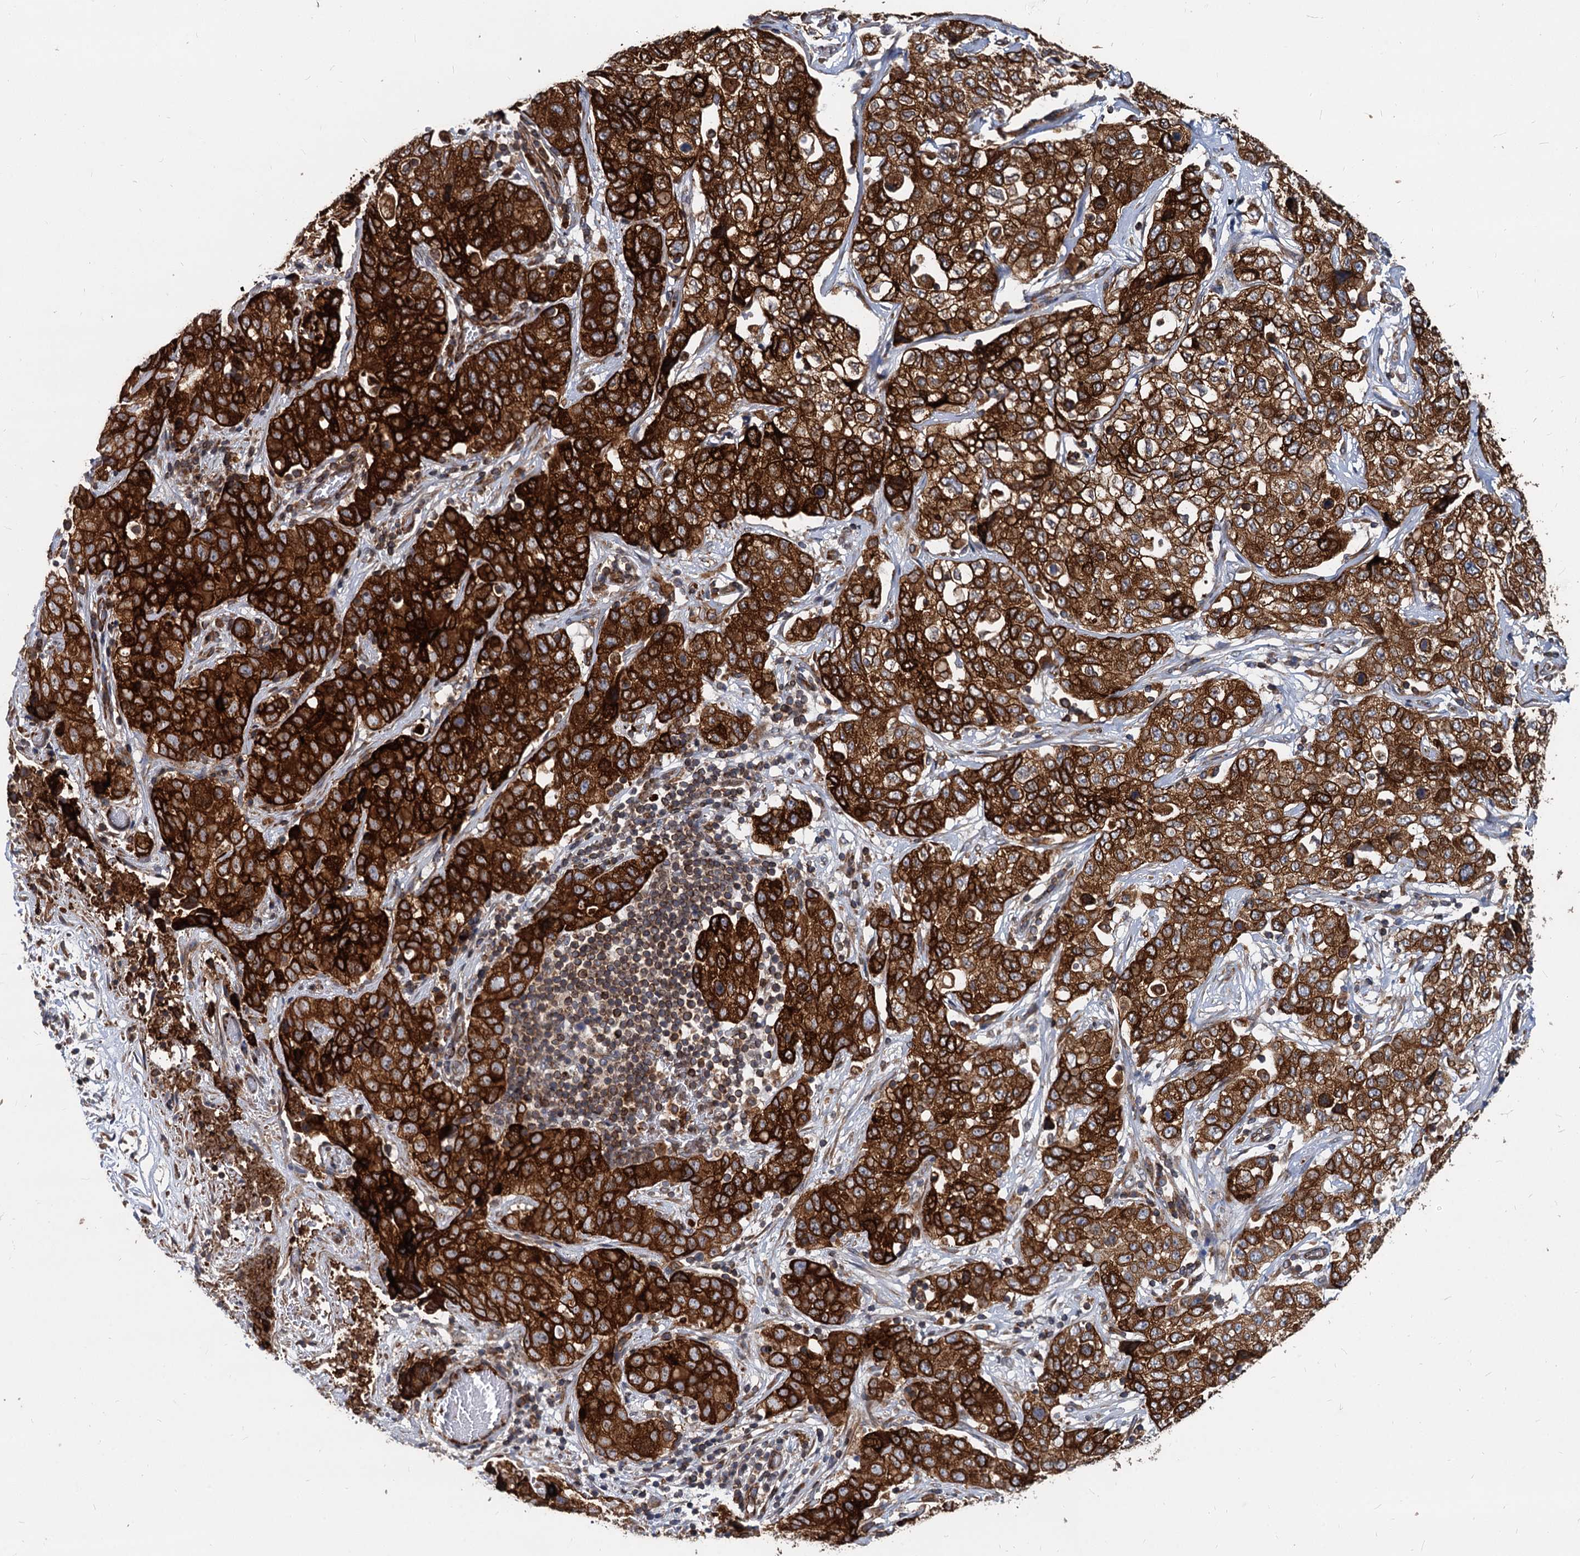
{"staining": {"intensity": "strong", "quantity": ">75%", "location": "cytoplasmic/membranous"}, "tissue": "stomach cancer", "cell_type": "Tumor cells", "image_type": "cancer", "snomed": [{"axis": "morphology", "description": "Normal tissue, NOS"}, {"axis": "morphology", "description": "Adenocarcinoma, NOS"}, {"axis": "topography", "description": "Lymph node"}, {"axis": "topography", "description": "Stomach"}], "caption": "This is an image of IHC staining of stomach cancer (adenocarcinoma), which shows strong expression in the cytoplasmic/membranous of tumor cells.", "gene": "STIM1", "patient": {"sex": "male", "age": 48}}